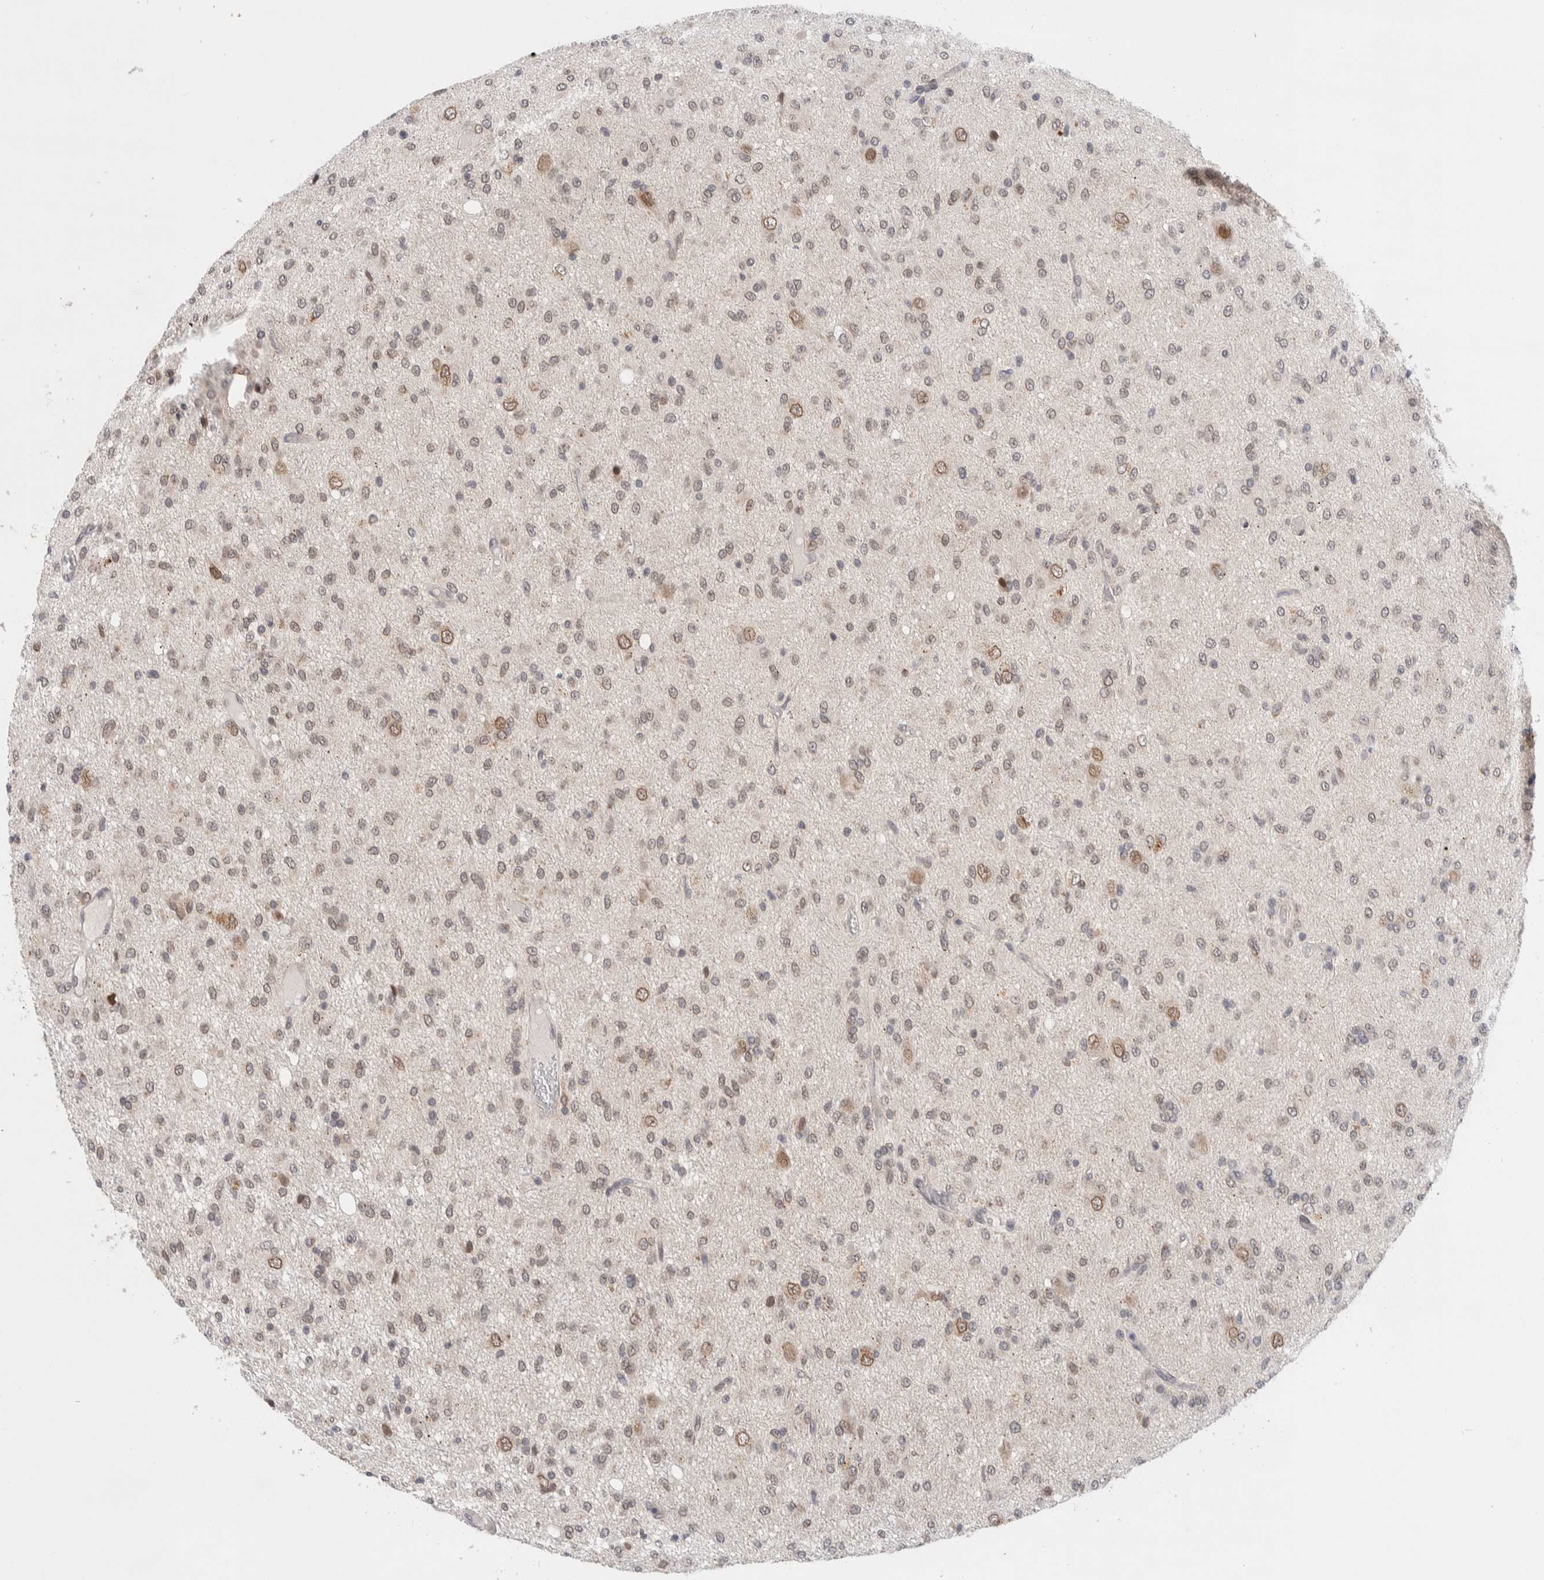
{"staining": {"intensity": "weak", "quantity": "25%-75%", "location": "cytoplasmic/membranous,nuclear"}, "tissue": "glioma", "cell_type": "Tumor cells", "image_type": "cancer", "snomed": [{"axis": "morphology", "description": "Glioma, malignant, High grade"}, {"axis": "topography", "description": "Brain"}], "caption": "Immunohistochemical staining of high-grade glioma (malignant) demonstrates weak cytoplasmic/membranous and nuclear protein positivity in approximately 25%-75% of tumor cells.", "gene": "CRAT", "patient": {"sex": "female", "age": 59}}